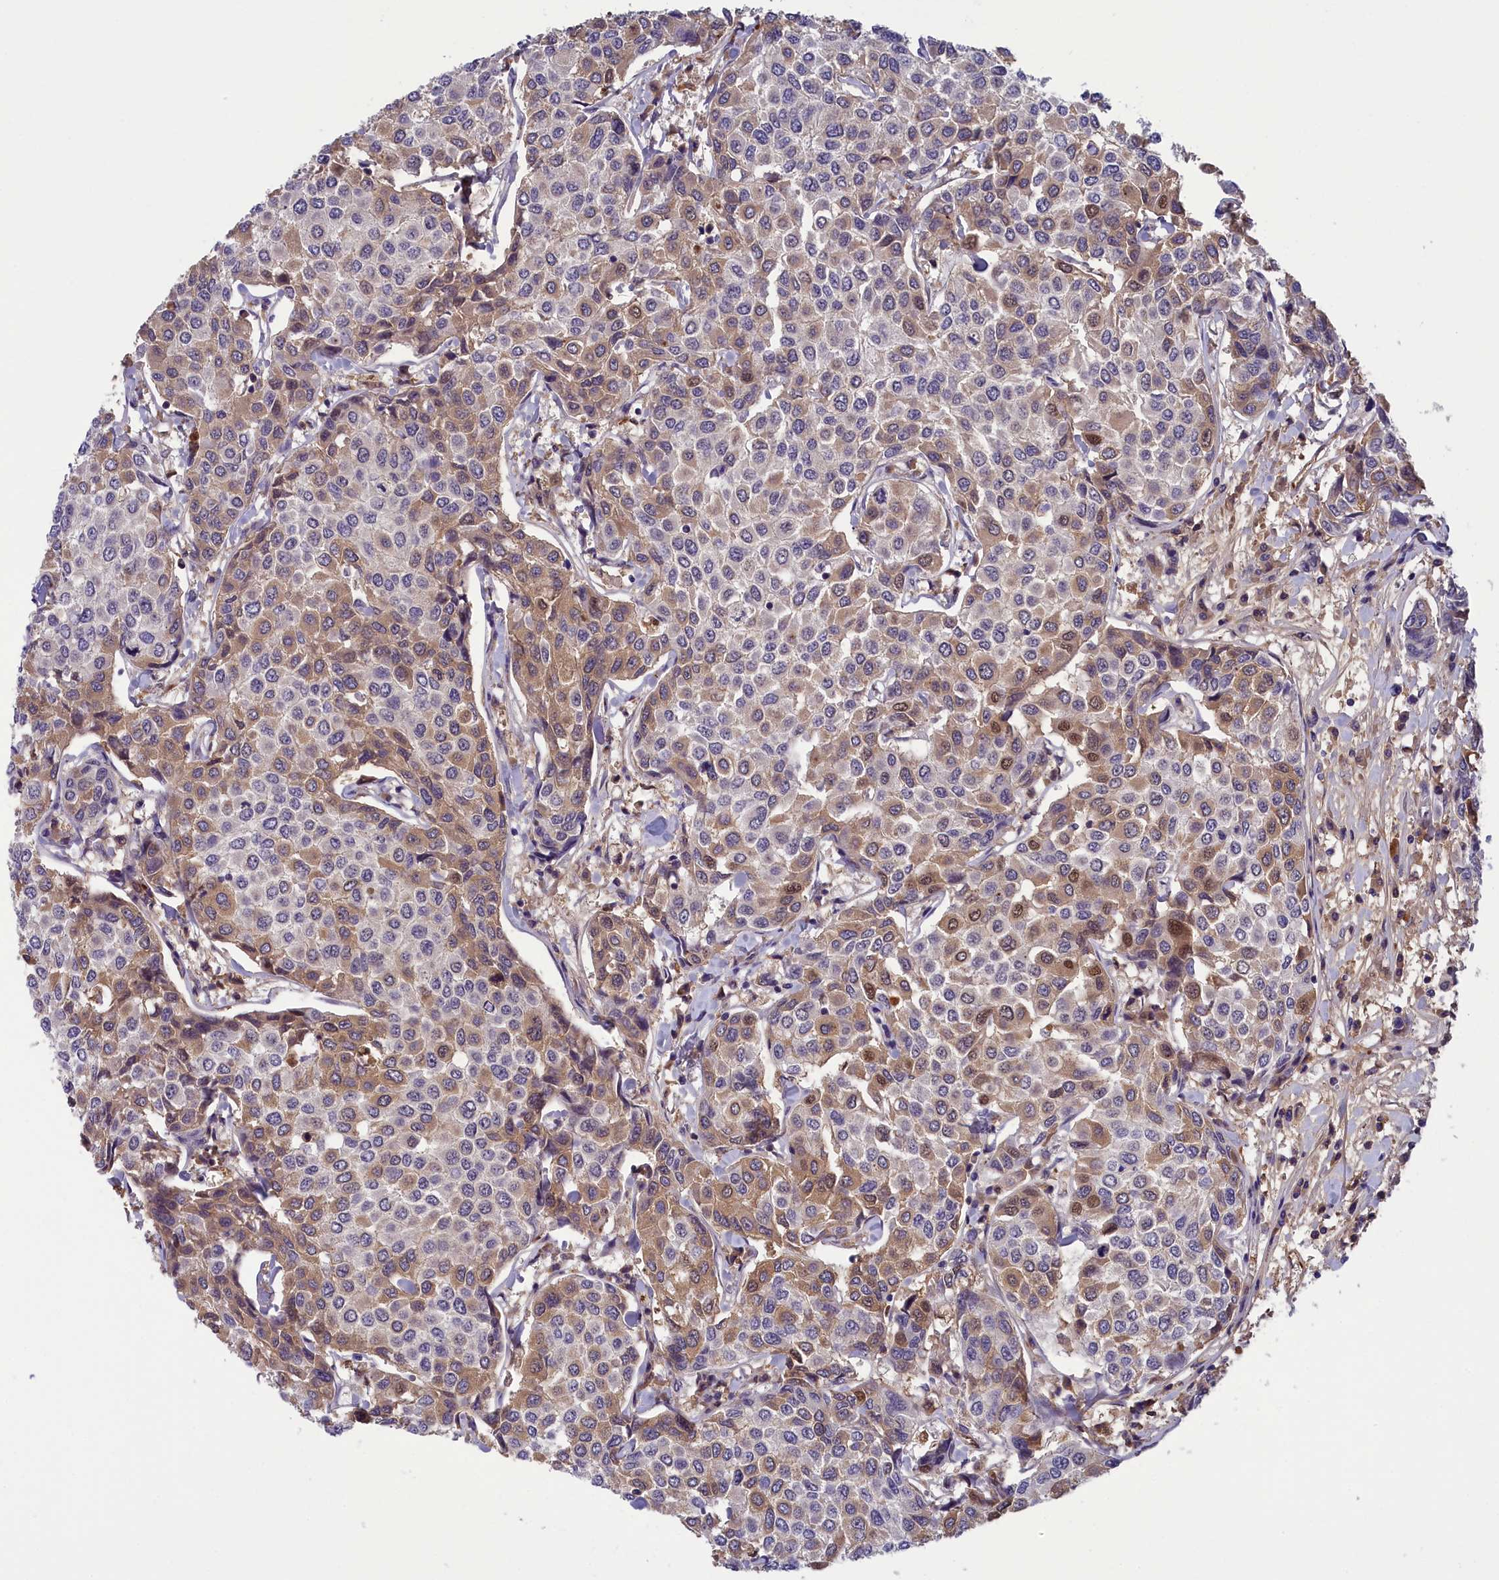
{"staining": {"intensity": "moderate", "quantity": "<25%", "location": "cytoplasmic/membranous"}, "tissue": "breast cancer", "cell_type": "Tumor cells", "image_type": "cancer", "snomed": [{"axis": "morphology", "description": "Duct carcinoma"}, {"axis": "topography", "description": "Breast"}], "caption": "A micrograph of breast intraductal carcinoma stained for a protein demonstrates moderate cytoplasmic/membranous brown staining in tumor cells.", "gene": "STYX", "patient": {"sex": "female", "age": 55}}